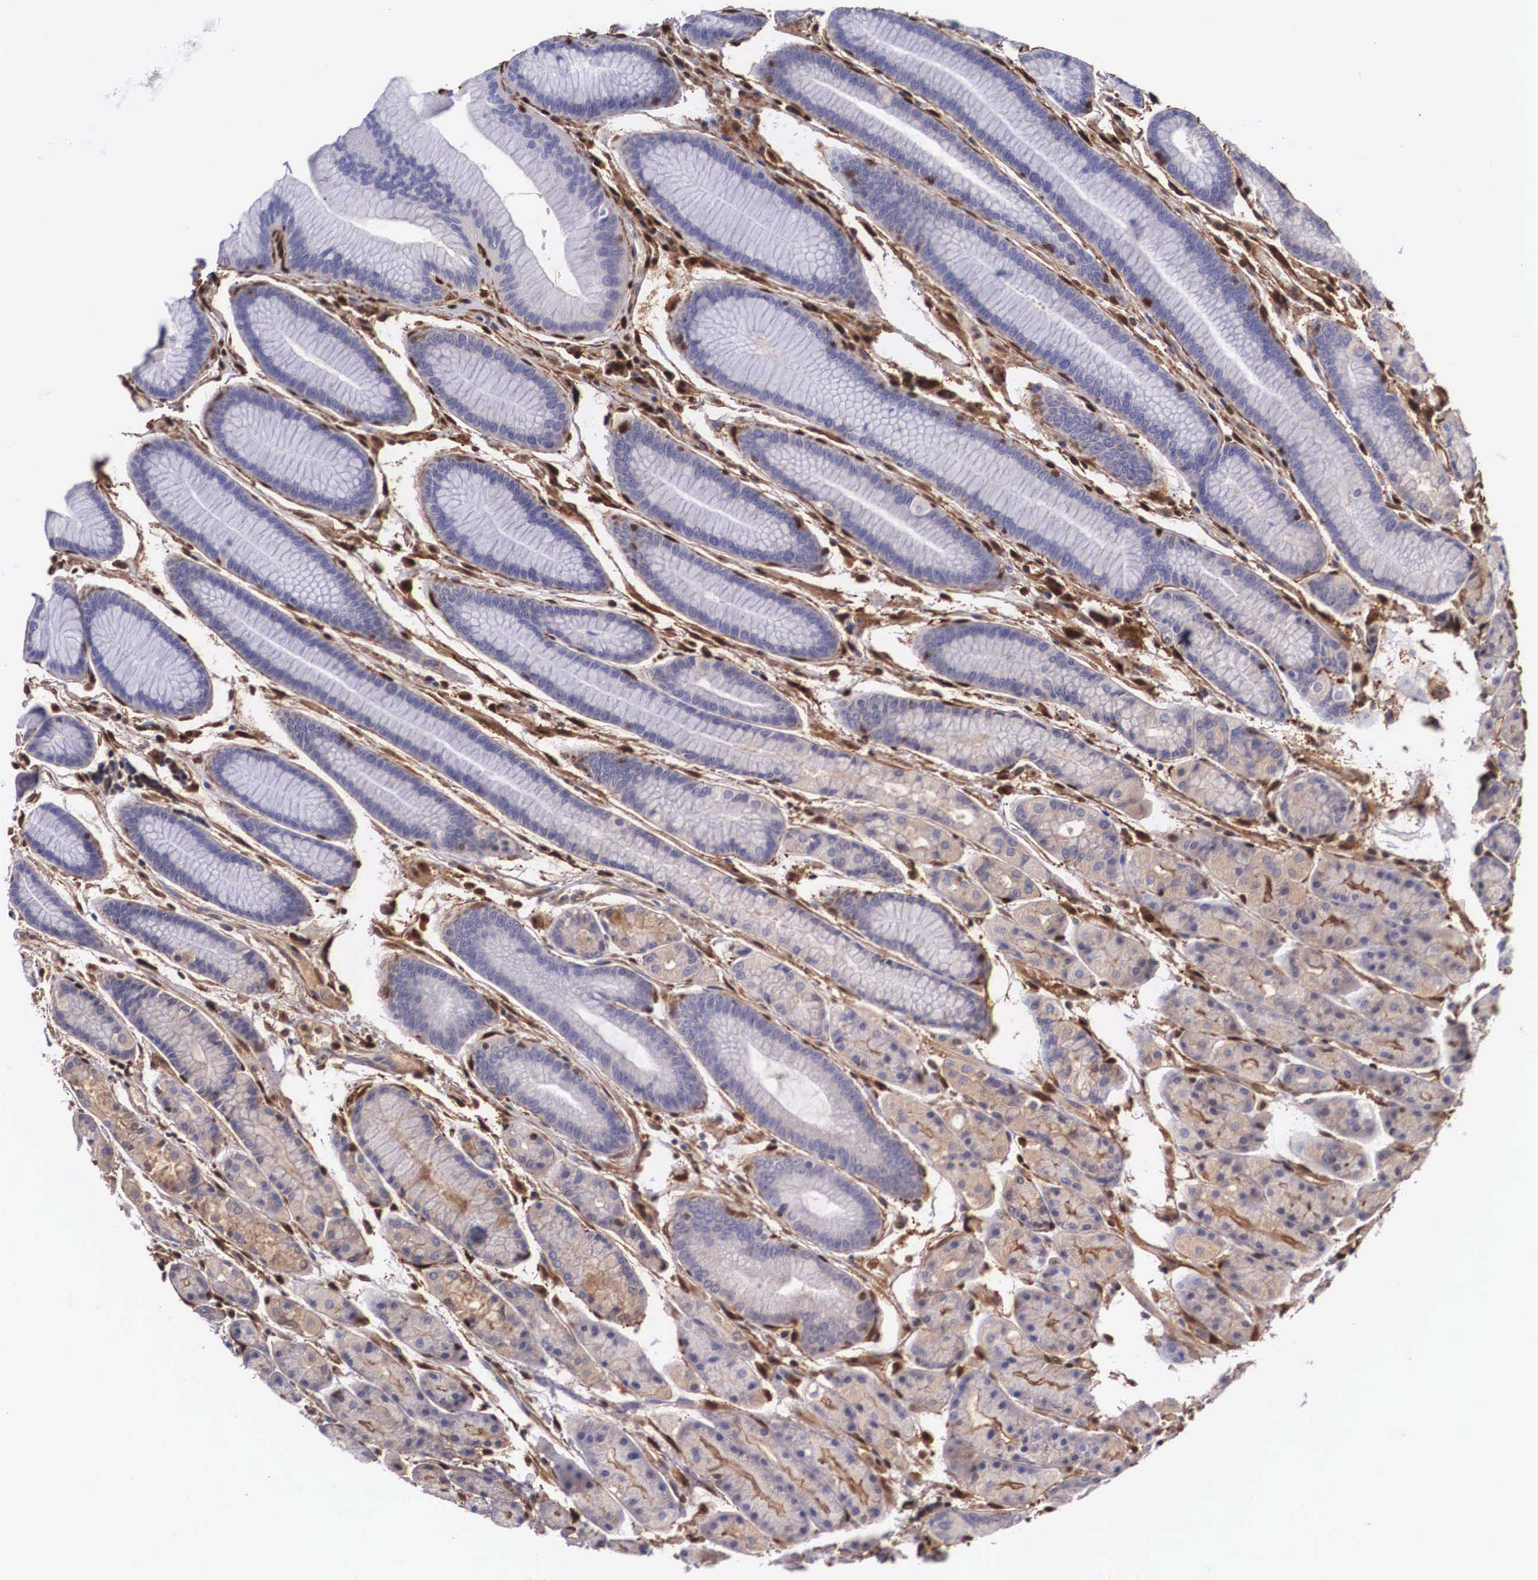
{"staining": {"intensity": "negative", "quantity": "none", "location": "none"}, "tissue": "stomach", "cell_type": "Glandular cells", "image_type": "normal", "snomed": [{"axis": "morphology", "description": "Normal tissue, NOS"}, {"axis": "topography", "description": "Stomach, upper"}], "caption": "Protein analysis of unremarkable stomach displays no significant expression in glandular cells. (DAB (3,3'-diaminobenzidine) immunohistochemistry (IHC), high magnification).", "gene": "LGALS1", "patient": {"sex": "male", "age": 72}}